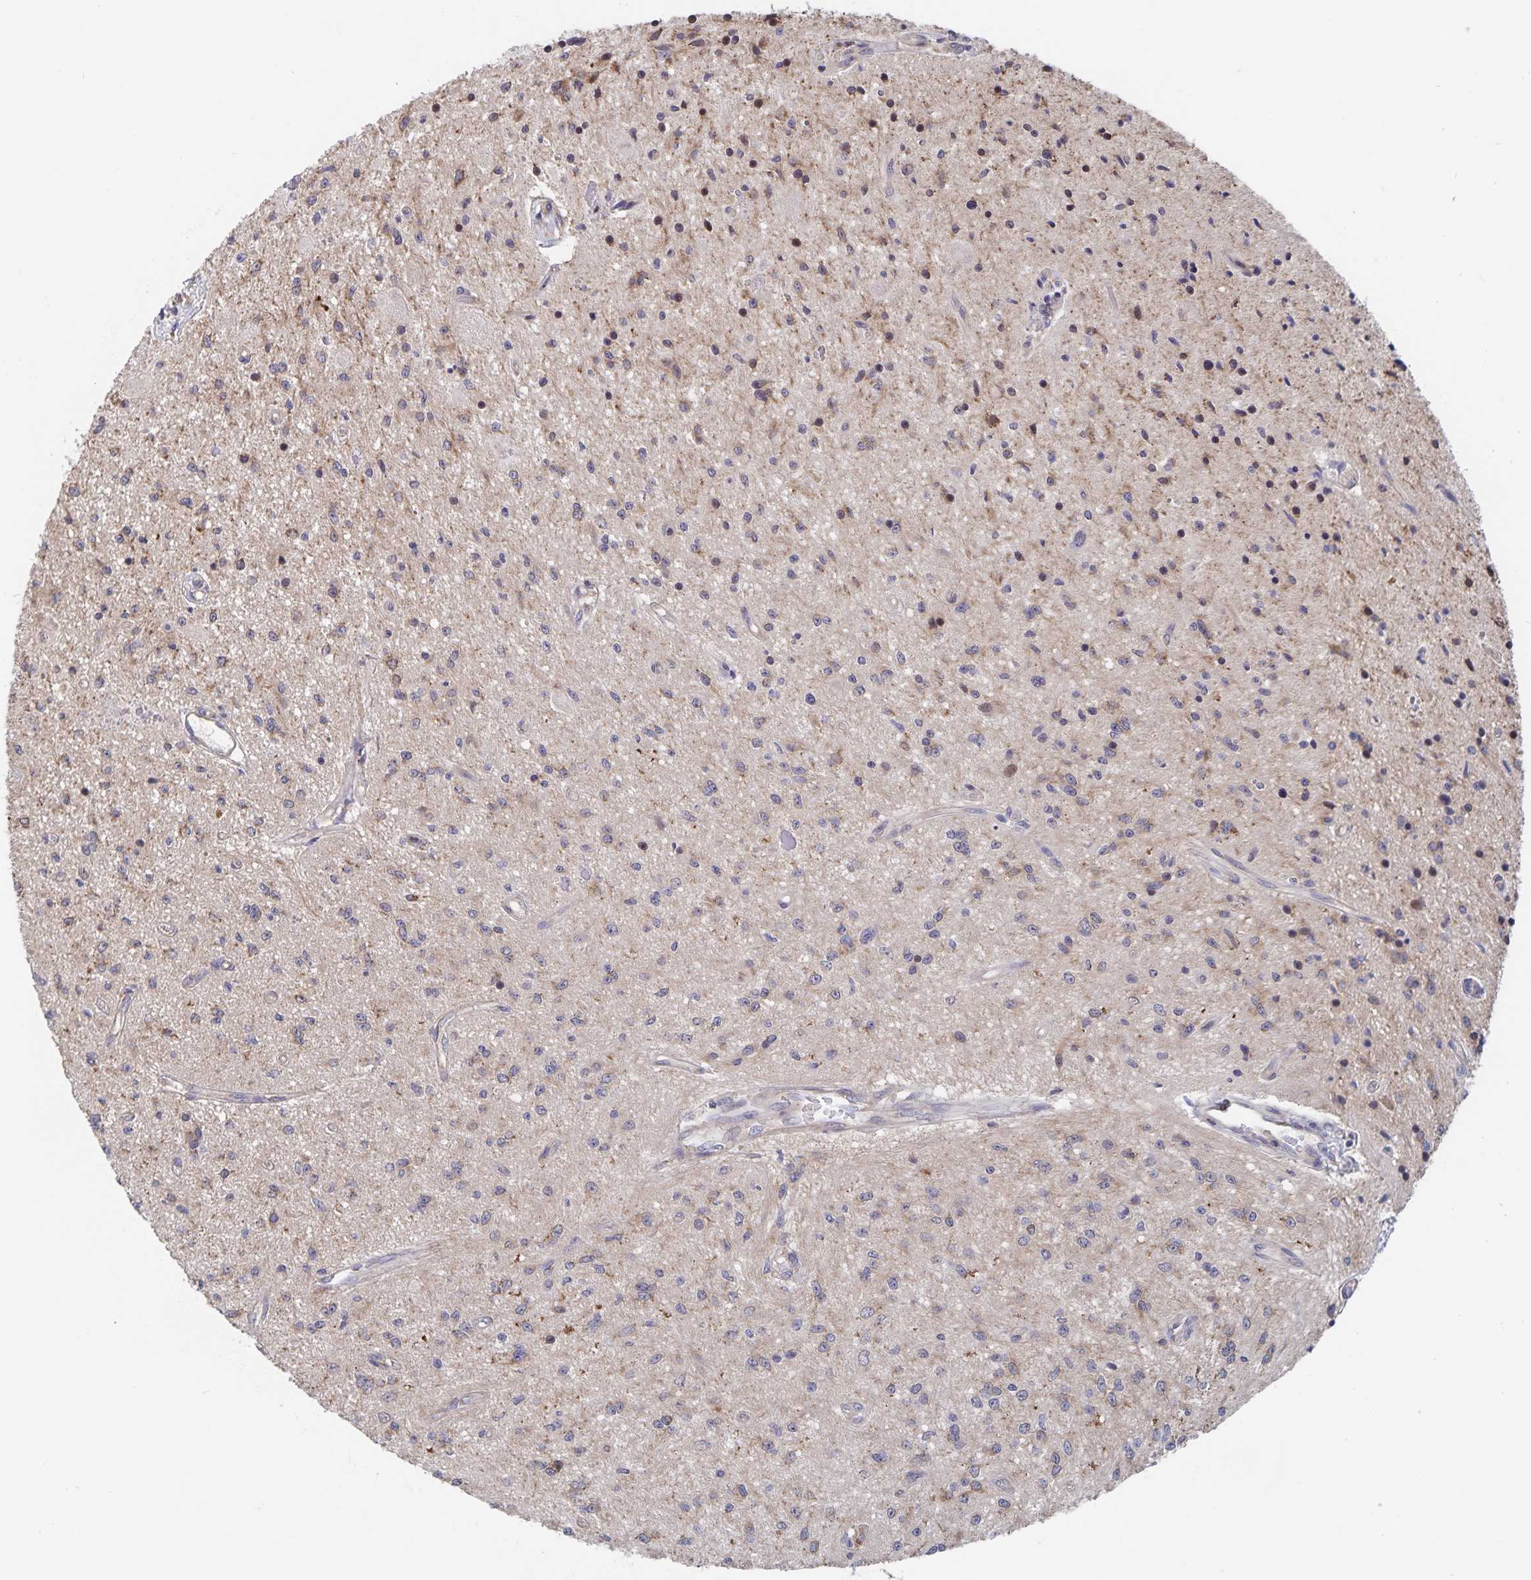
{"staining": {"intensity": "negative", "quantity": "none", "location": "none"}, "tissue": "glioma", "cell_type": "Tumor cells", "image_type": "cancer", "snomed": [{"axis": "morphology", "description": "Glioma, malignant, Low grade"}, {"axis": "topography", "description": "Cerebellum"}], "caption": "The micrograph shows no staining of tumor cells in glioma.", "gene": "ACACA", "patient": {"sex": "female", "age": 14}}